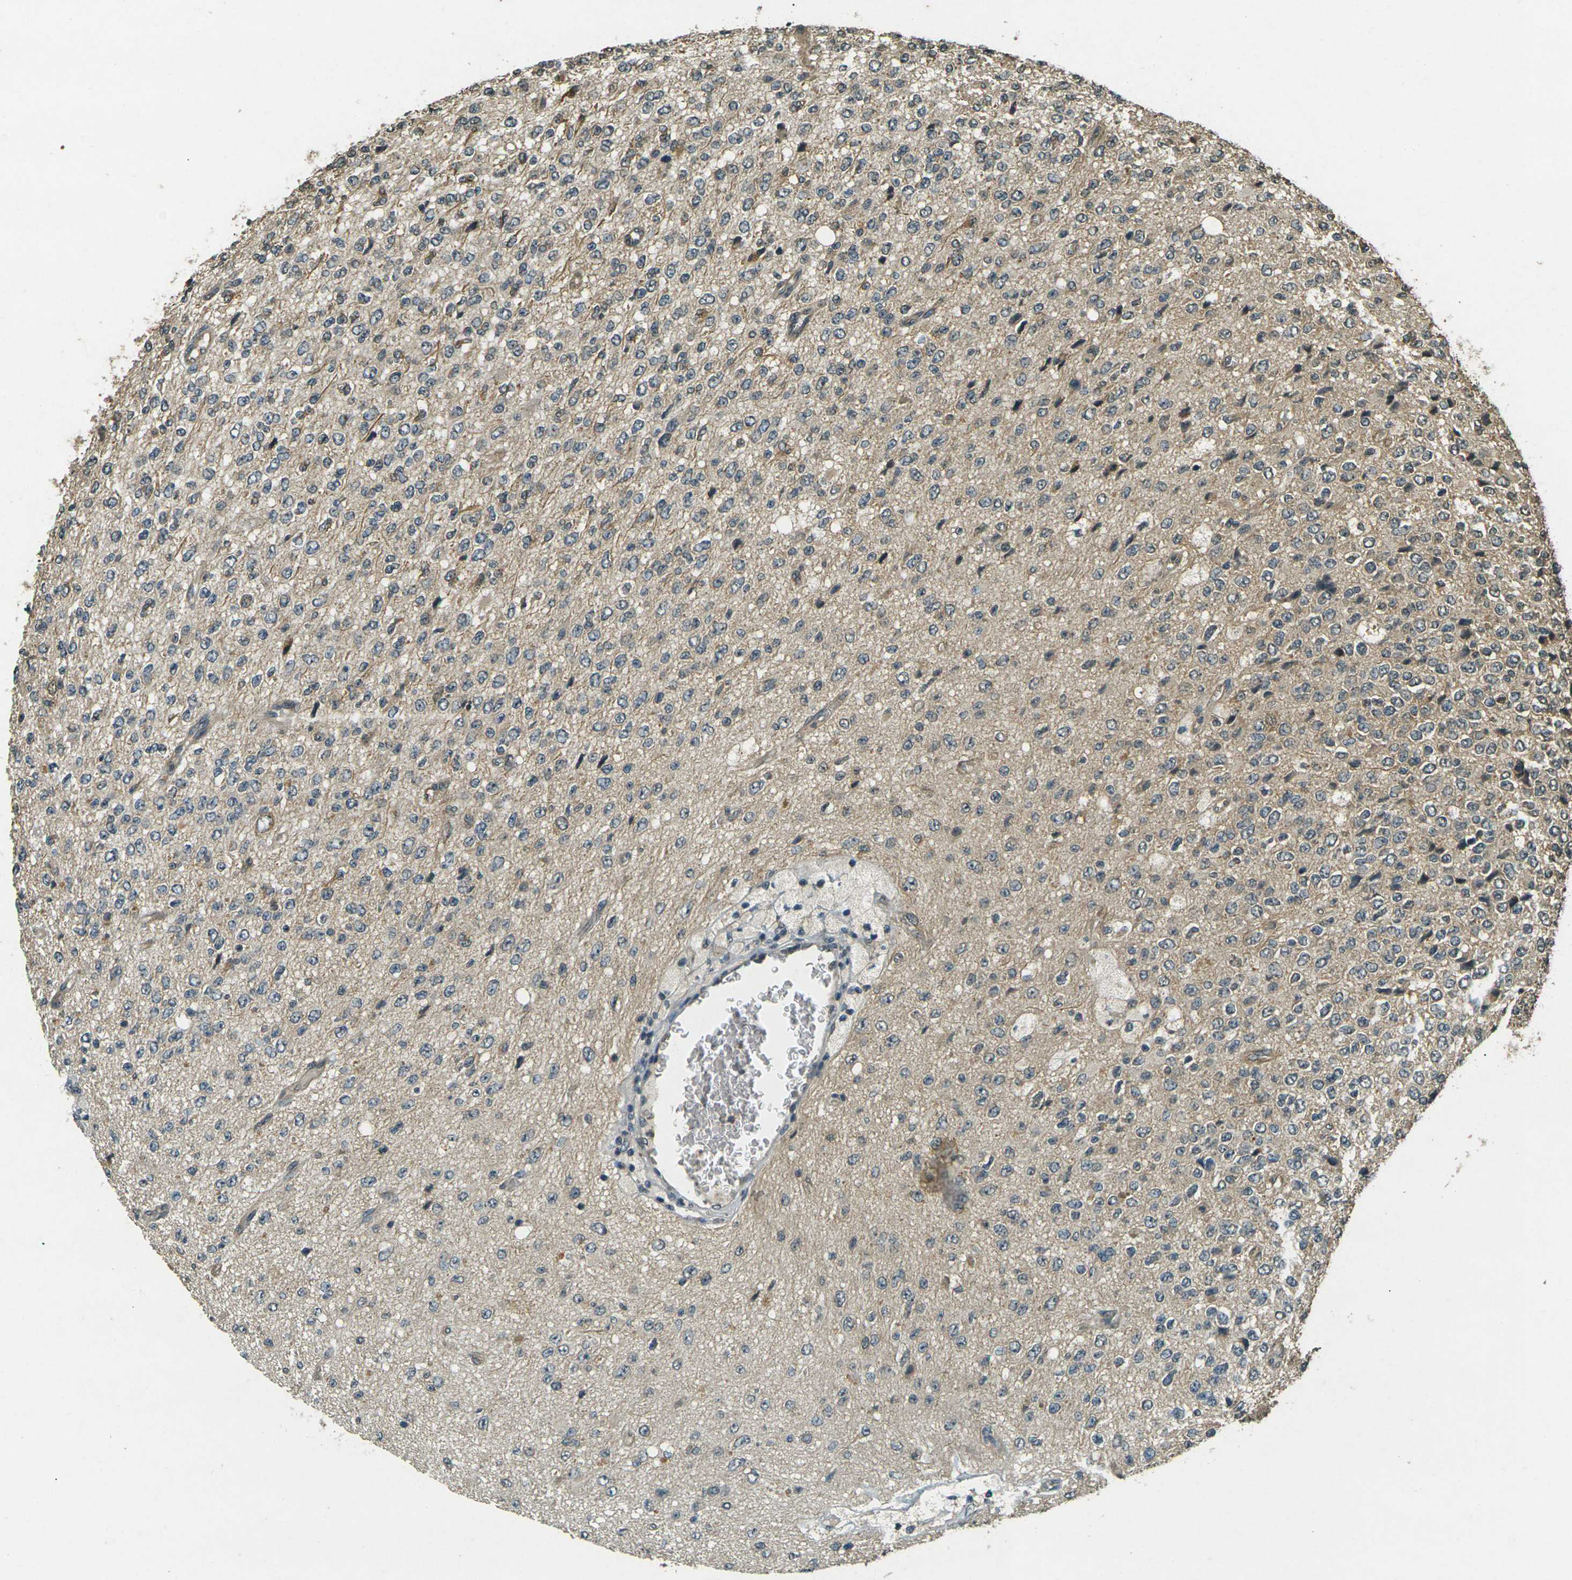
{"staining": {"intensity": "moderate", "quantity": "25%-75%", "location": "cytoplasmic/membranous"}, "tissue": "glioma", "cell_type": "Tumor cells", "image_type": "cancer", "snomed": [{"axis": "morphology", "description": "Glioma, malignant, High grade"}, {"axis": "topography", "description": "pancreas cauda"}], "caption": "Protein analysis of malignant high-grade glioma tissue demonstrates moderate cytoplasmic/membranous expression in about 25%-75% of tumor cells. The staining was performed using DAB (3,3'-diaminobenzidine), with brown indicating positive protein expression. Nuclei are stained blue with hematoxylin.", "gene": "PDE2A", "patient": {"sex": "male", "age": 60}}